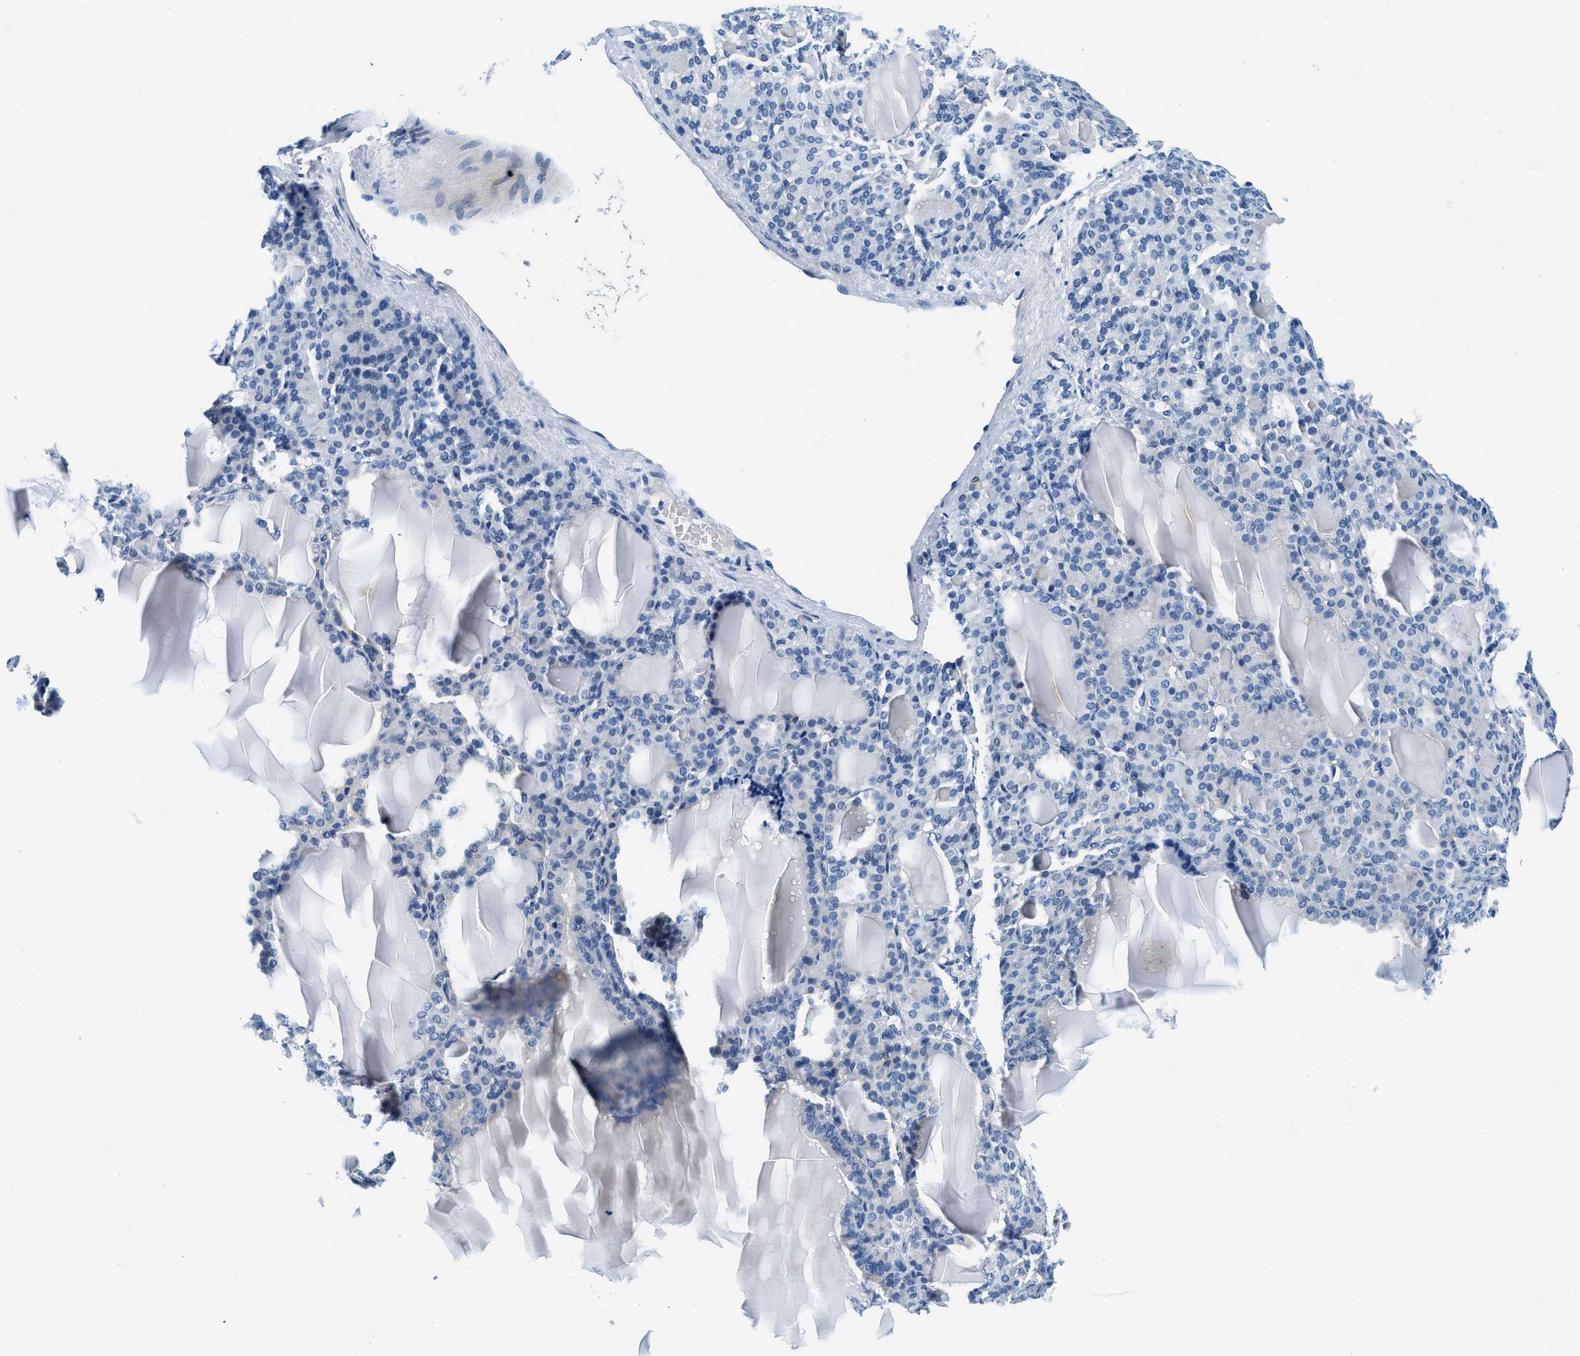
{"staining": {"intensity": "negative", "quantity": "none", "location": "none"}, "tissue": "thyroid gland", "cell_type": "Glandular cells", "image_type": "normal", "snomed": [{"axis": "morphology", "description": "Normal tissue, NOS"}, {"axis": "topography", "description": "Thyroid gland"}], "caption": "Glandular cells show no significant protein staining in benign thyroid gland. (DAB immunohistochemistry (IHC), high magnification).", "gene": "GSTM3", "patient": {"sex": "female", "age": 28}}